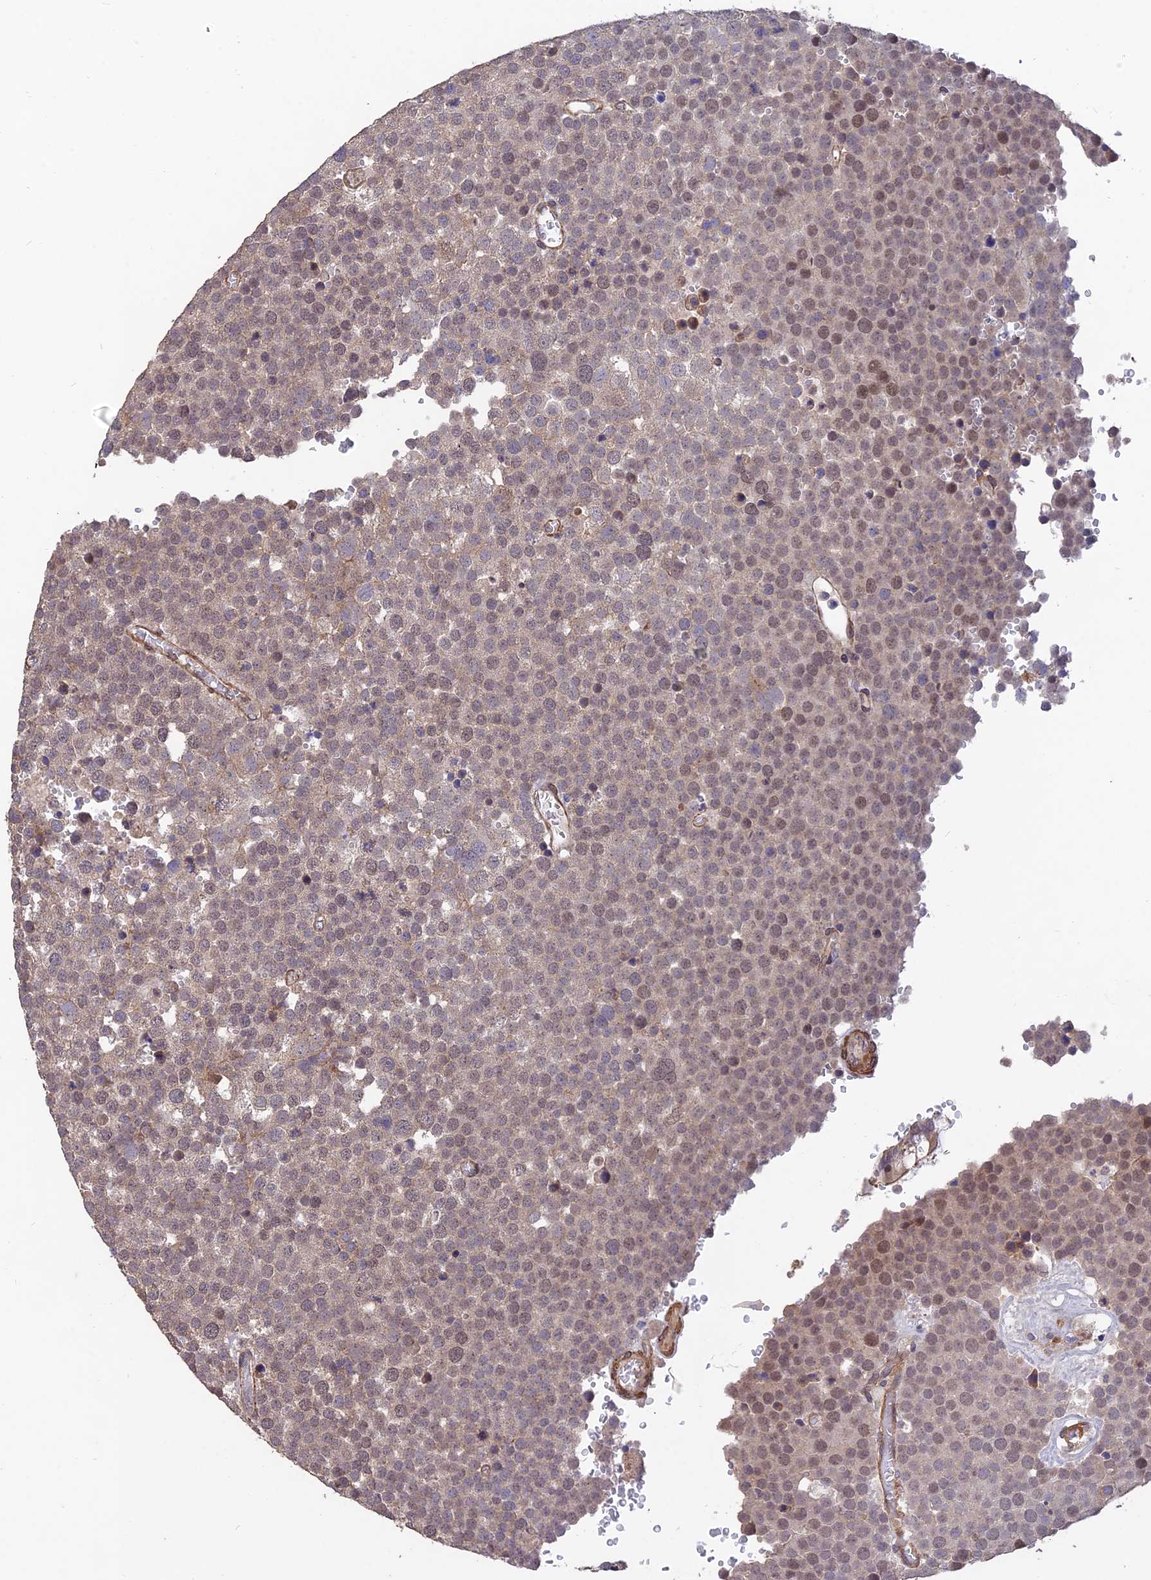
{"staining": {"intensity": "weak", "quantity": "25%-75%", "location": "cytoplasmic/membranous,nuclear"}, "tissue": "testis cancer", "cell_type": "Tumor cells", "image_type": "cancer", "snomed": [{"axis": "morphology", "description": "Seminoma, NOS"}, {"axis": "topography", "description": "Testis"}], "caption": "Seminoma (testis) tissue exhibits weak cytoplasmic/membranous and nuclear expression in approximately 25%-75% of tumor cells", "gene": "PAGR1", "patient": {"sex": "male", "age": 71}}